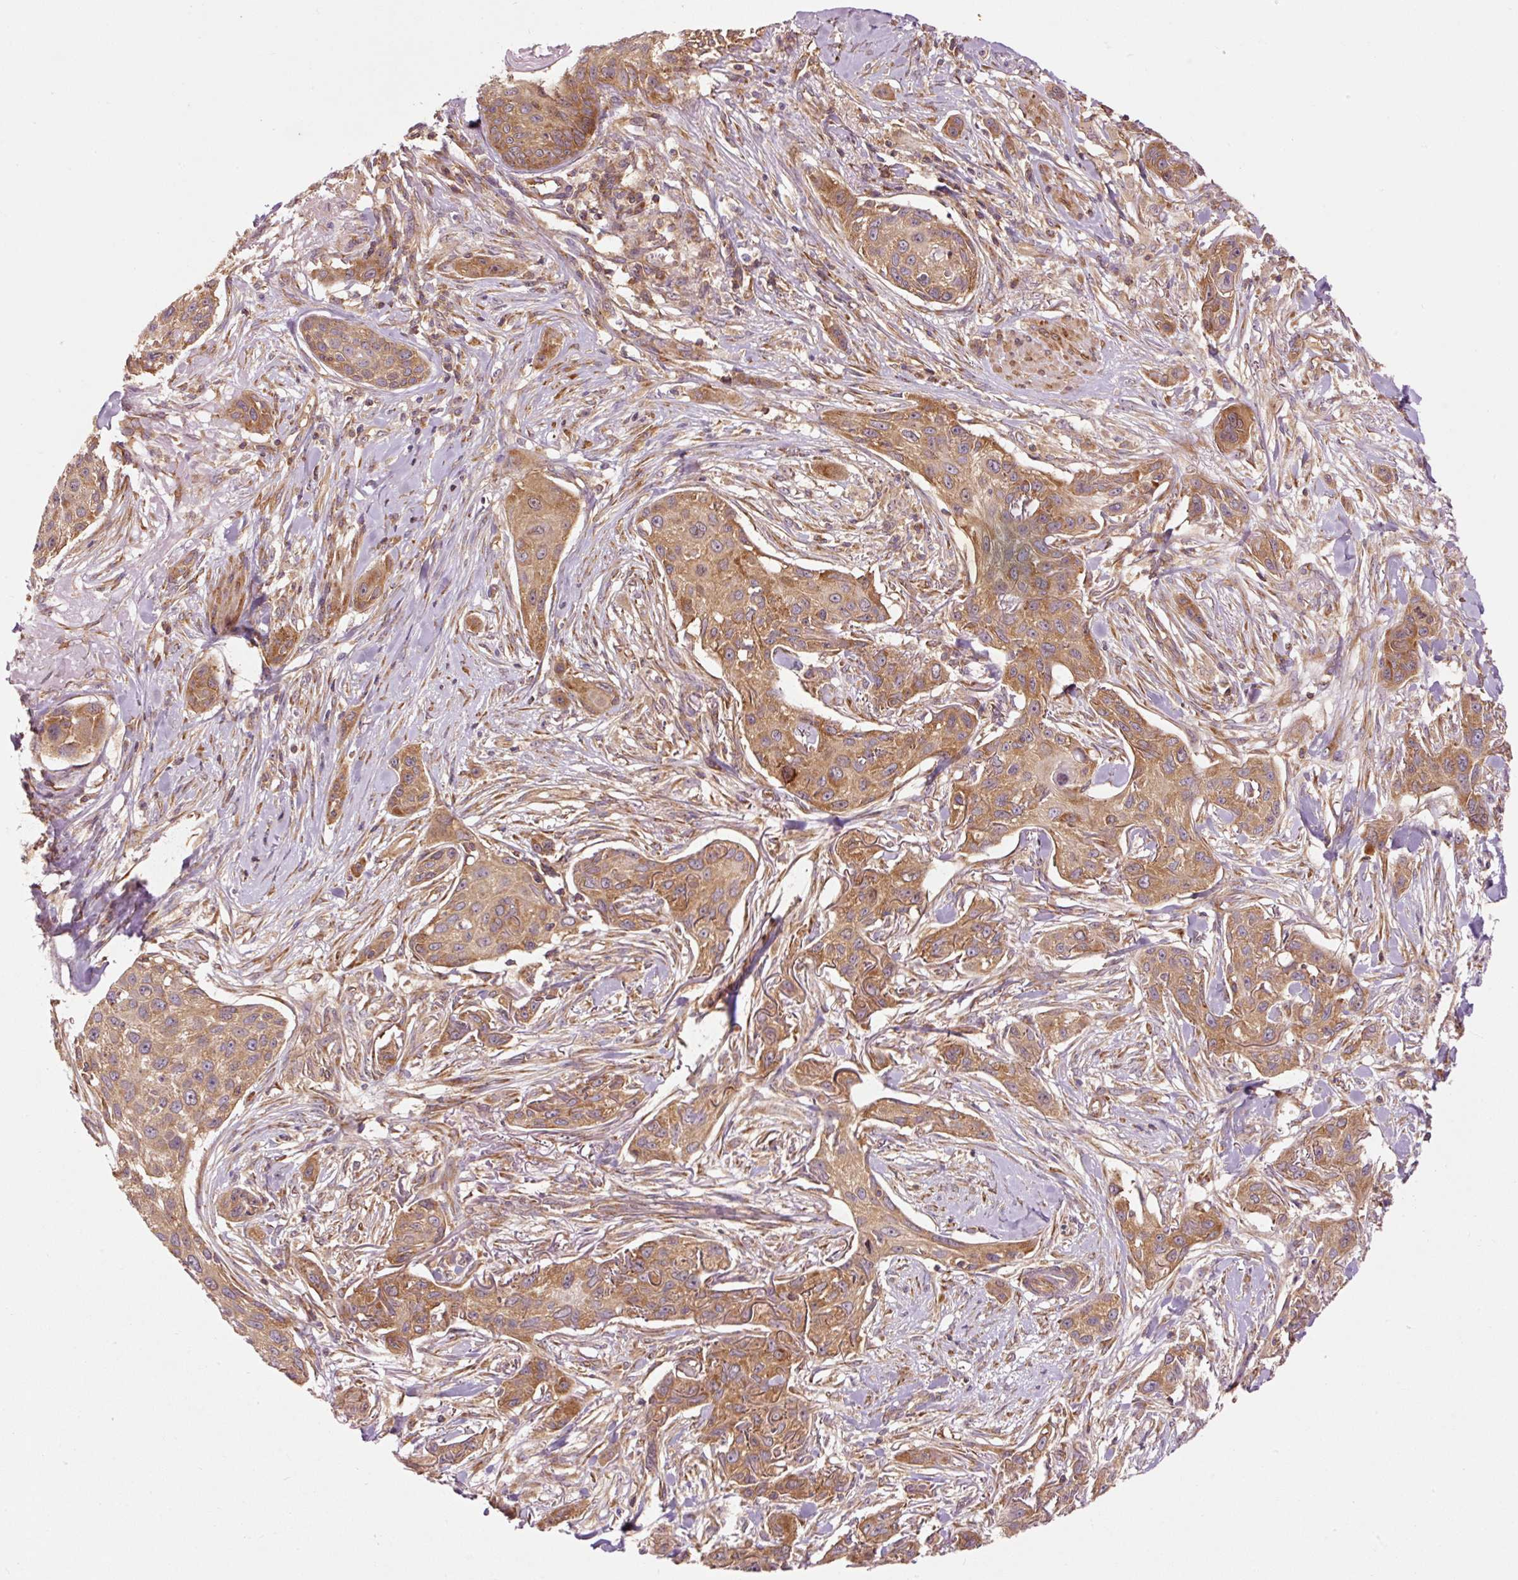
{"staining": {"intensity": "moderate", "quantity": ">75%", "location": "cytoplasmic/membranous"}, "tissue": "skin cancer", "cell_type": "Tumor cells", "image_type": "cancer", "snomed": [{"axis": "morphology", "description": "Squamous cell carcinoma, NOS"}, {"axis": "topography", "description": "Skin"}], "caption": "Skin cancer (squamous cell carcinoma) stained for a protein displays moderate cytoplasmic/membranous positivity in tumor cells.", "gene": "PDAP1", "patient": {"sex": "male", "age": 63}}